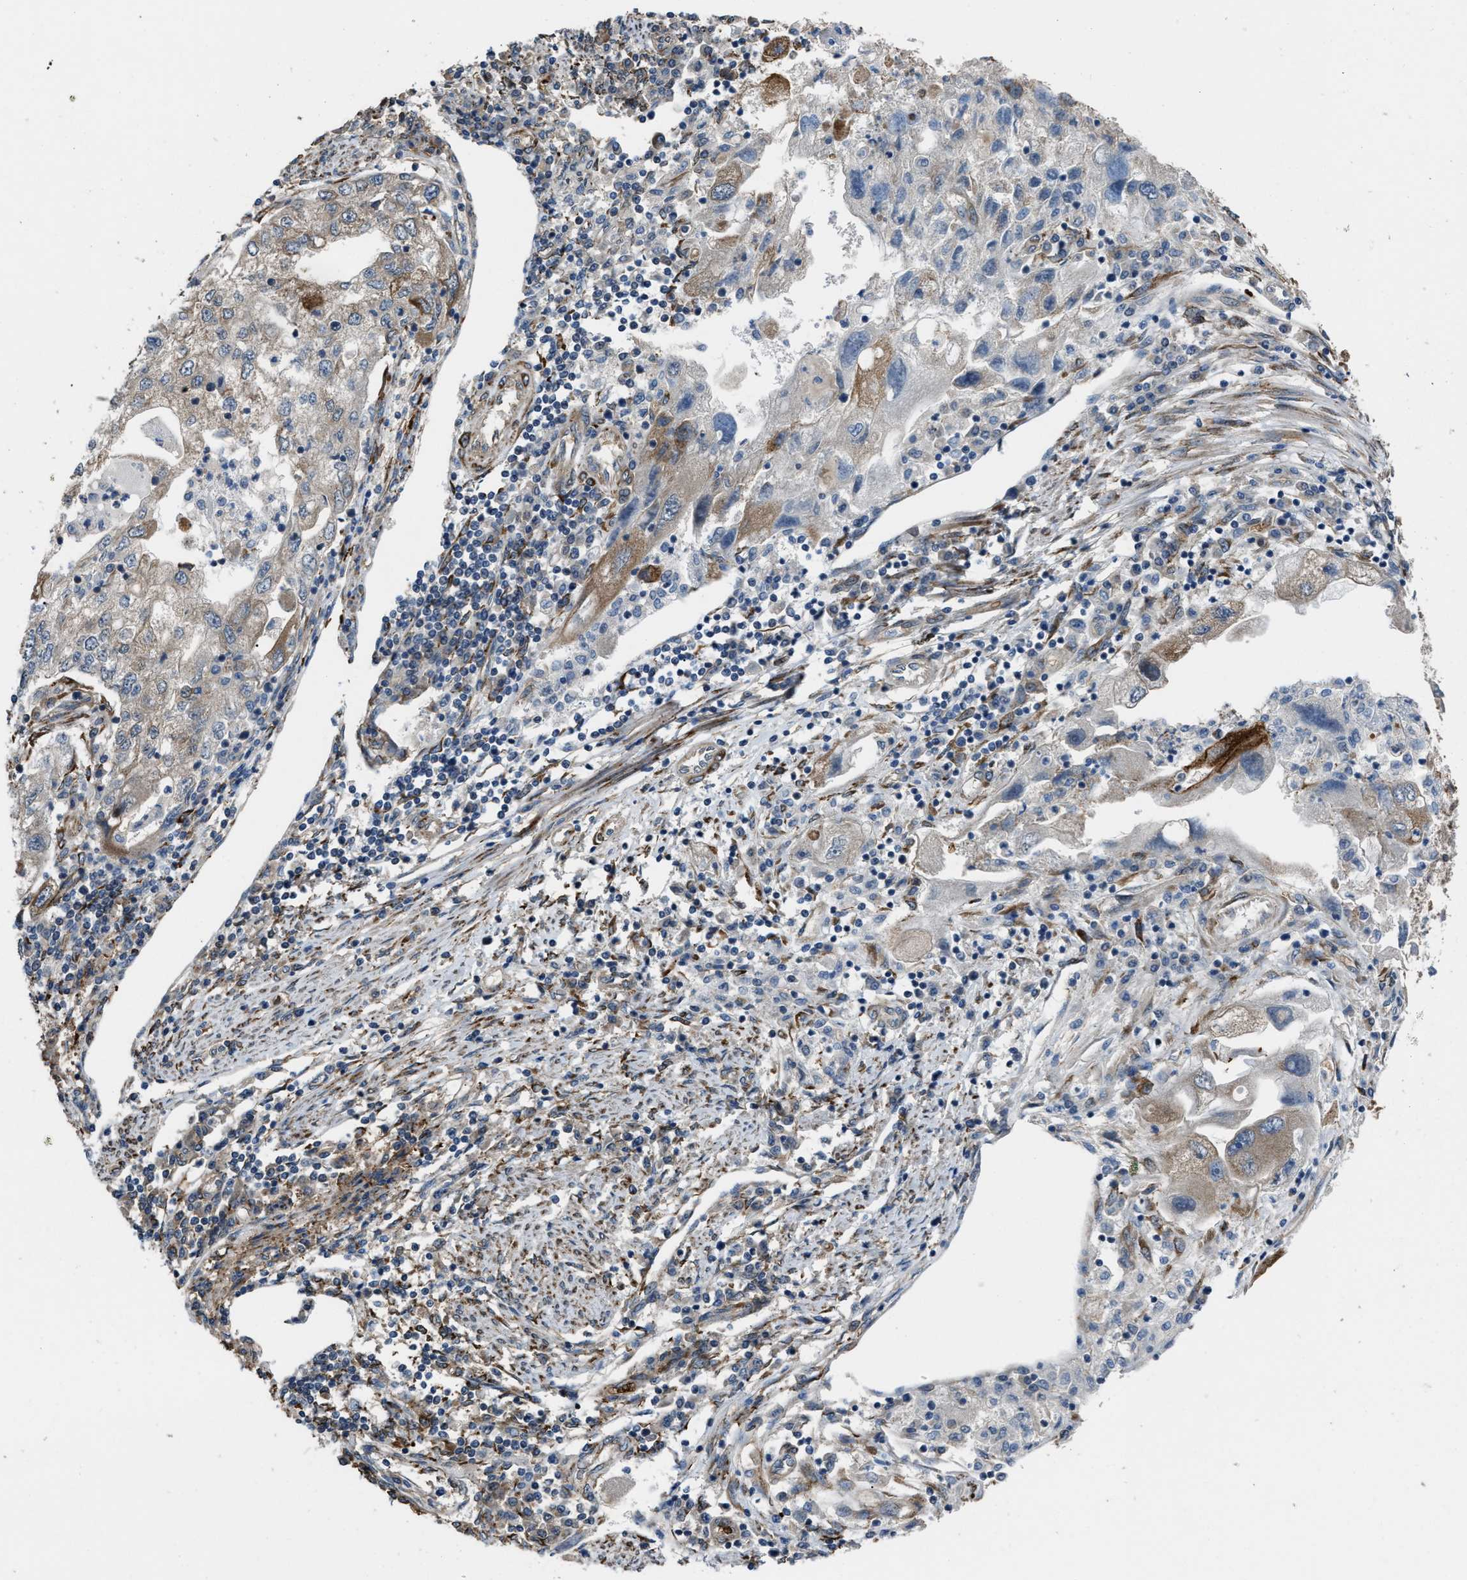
{"staining": {"intensity": "moderate", "quantity": "25%-75%", "location": "cytoplasmic/membranous"}, "tissue": "endometrial cancer", "cell_type": "Tumor cells", "image_type": "cancer", "snomed": [{"axis": "morphology", "description": "Adenocarcinoma, NOS"}, {"axis": "topography", "description": "Endometrium"}], "caption": "The histopathology image shows staining of adenocarcinoma (endometrial), revealing moderate cytoplasmic/membranous protein positivity (brown color) within tumor cells.", "gene": "SELENOM", "patient": {"sex": "female", "age": 49}}